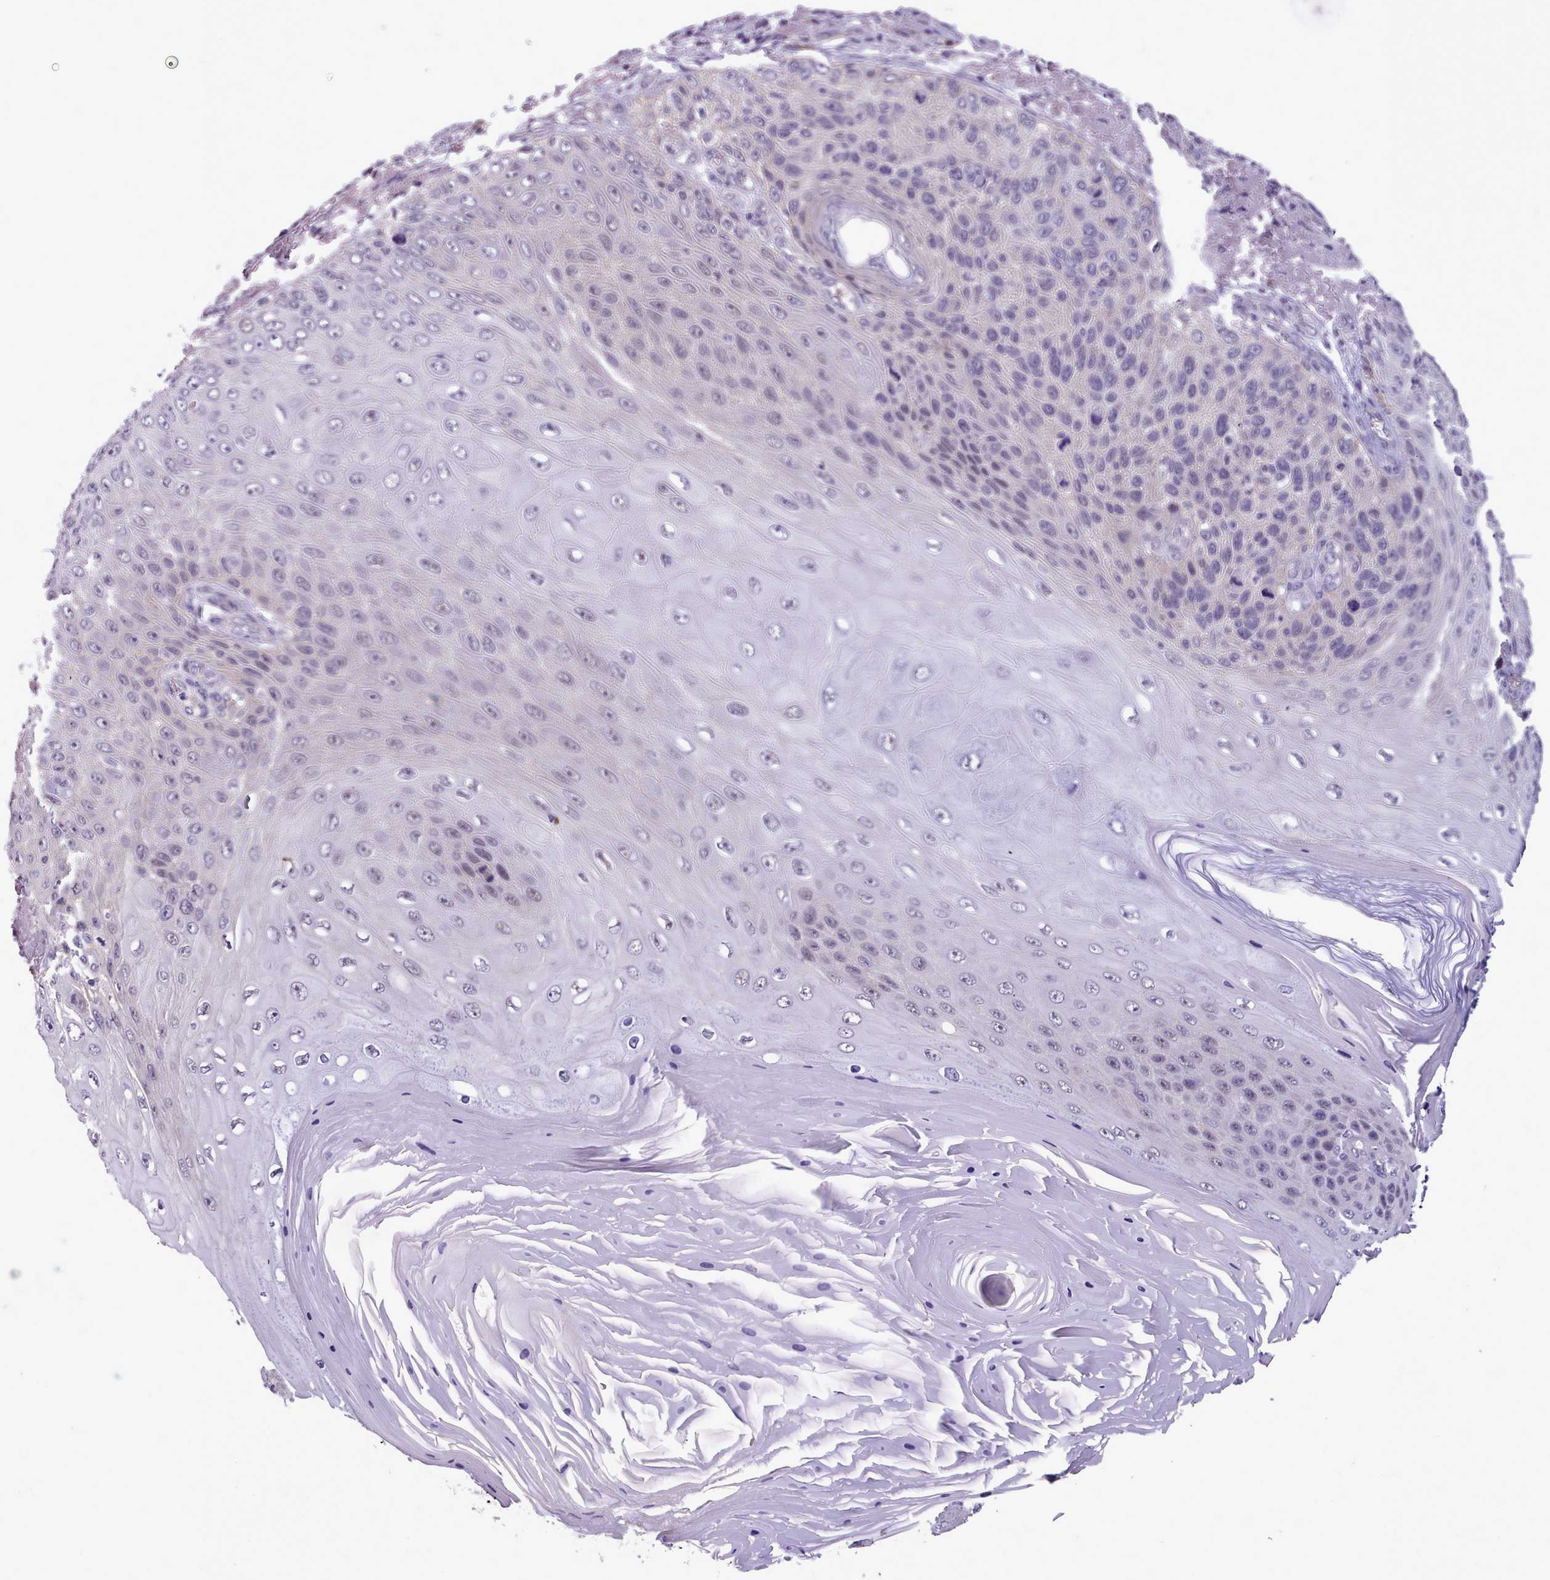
{"staining": {"intensity": "negative", "quantity": "none", "location": "none"}, "tissue": "skin cancer", "cell_type": "Tumor cells", "image_type": "cancer", "snomed": [{"axis": "morphology", "description": "Squamous cell carcinoma, NOS"}, {"axis": "topography", "description": "Skin"}], "caption": "DAB immunohistochemical staining of human skin cancer (squamous cell carcinoma) exhibits no significant staining in tumor cells.", "gene": "KCTD16", "patient": {"sex": "female", "age": 88}}